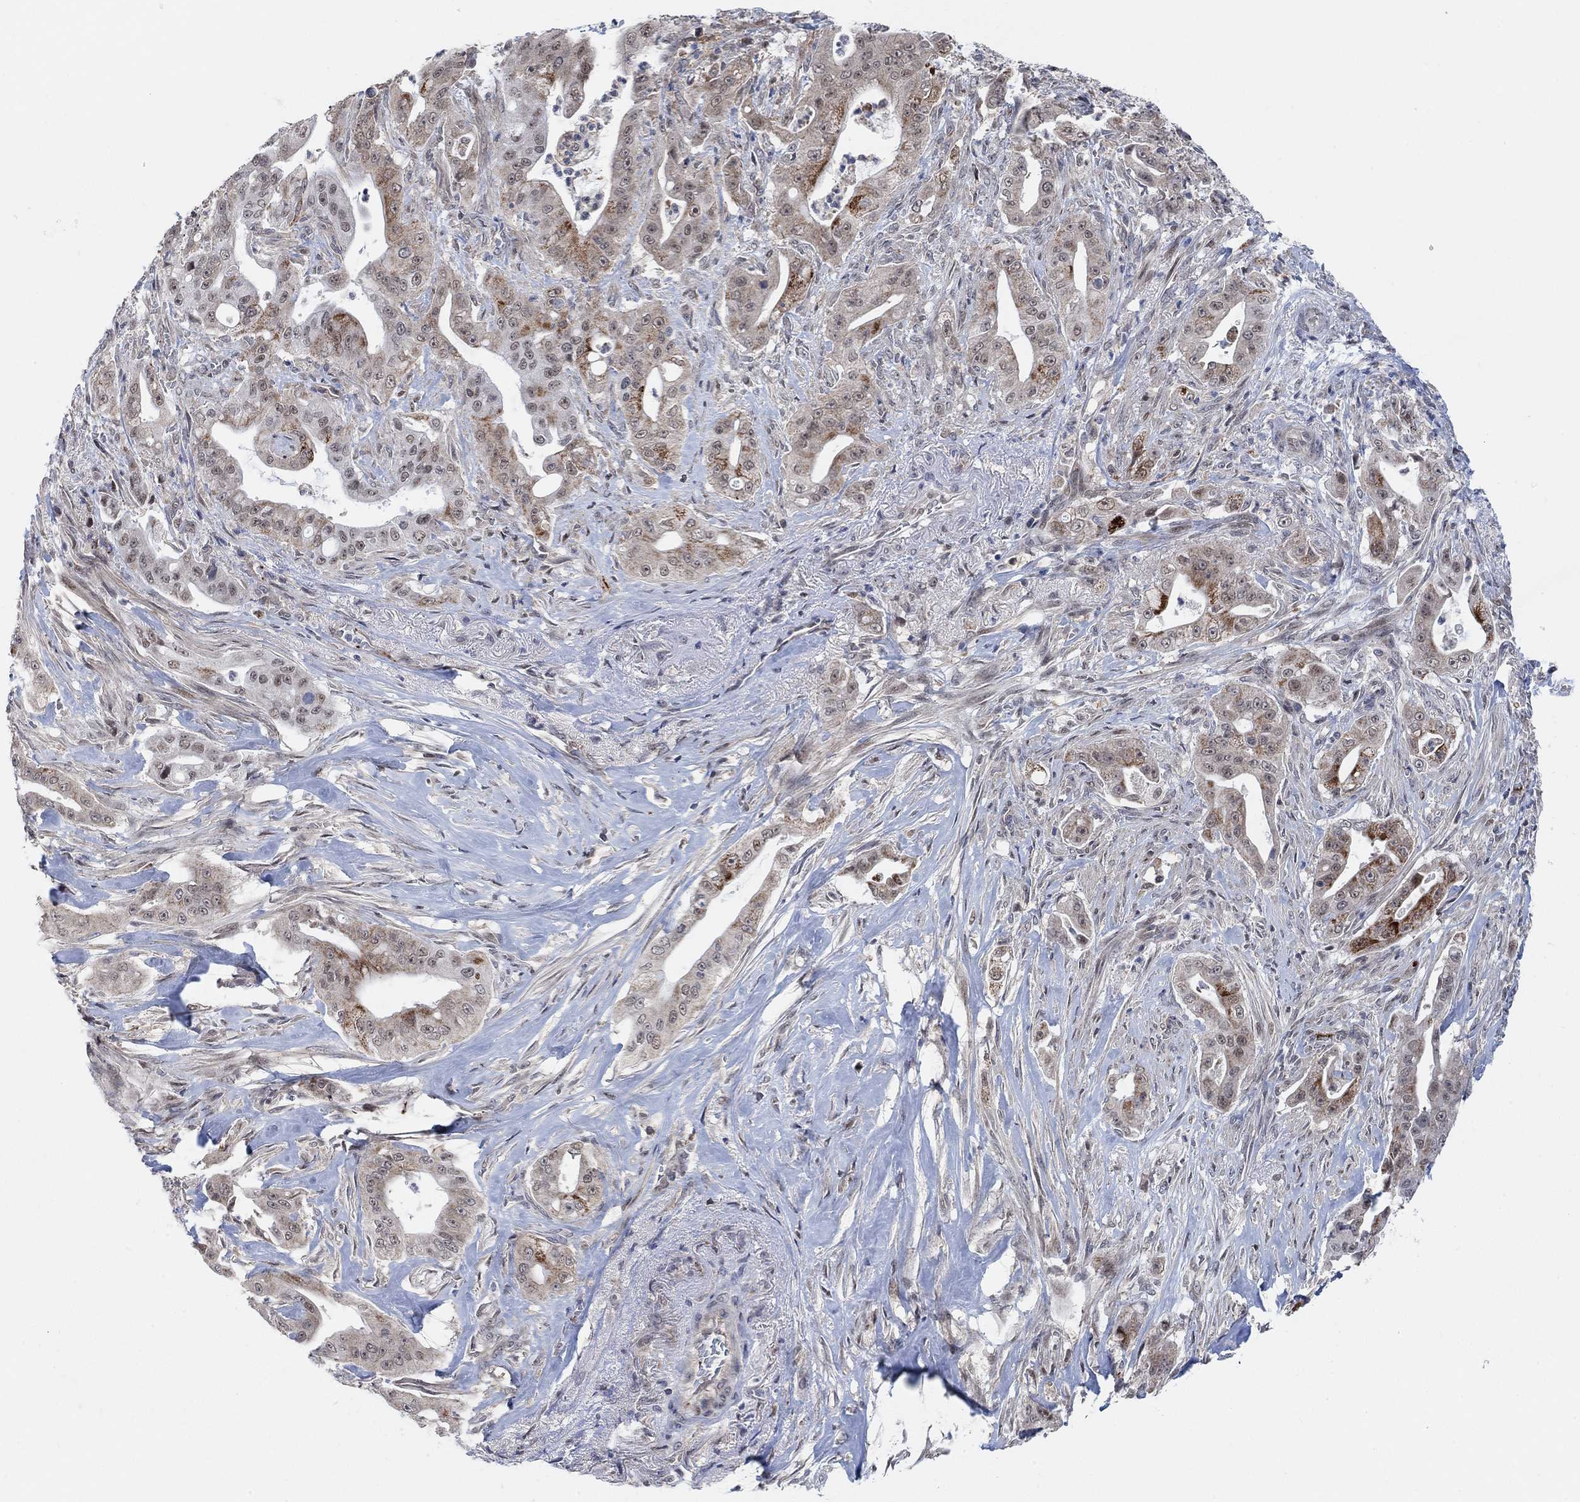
{"staining": {"intensity": "moderate", "quantity": "<25%", "location": "cytoplasmic/membranous"}, "tissue": "pancreatic cancer", "cell_type": "Tumor cells", "image_type": "cancer", "snomed": [{"axis": "morphology", "description": "Normal tissue, NOS"}, {"axis": "morphology", "description": "Inflammation, NOS"}, {"axis": "morphology", "description": "Adenocarcinoma, NOS"}, {"axis": "topography", "description": "Pancreas"}], "caption": "Tumor cells demonstrate low levels of moderate cytoplasmic/membranous staining in approximately <25% of cells in pancreatic cancer.", "gene": "PWWP2B", "patient": {"sex": "male", "age": 57}}